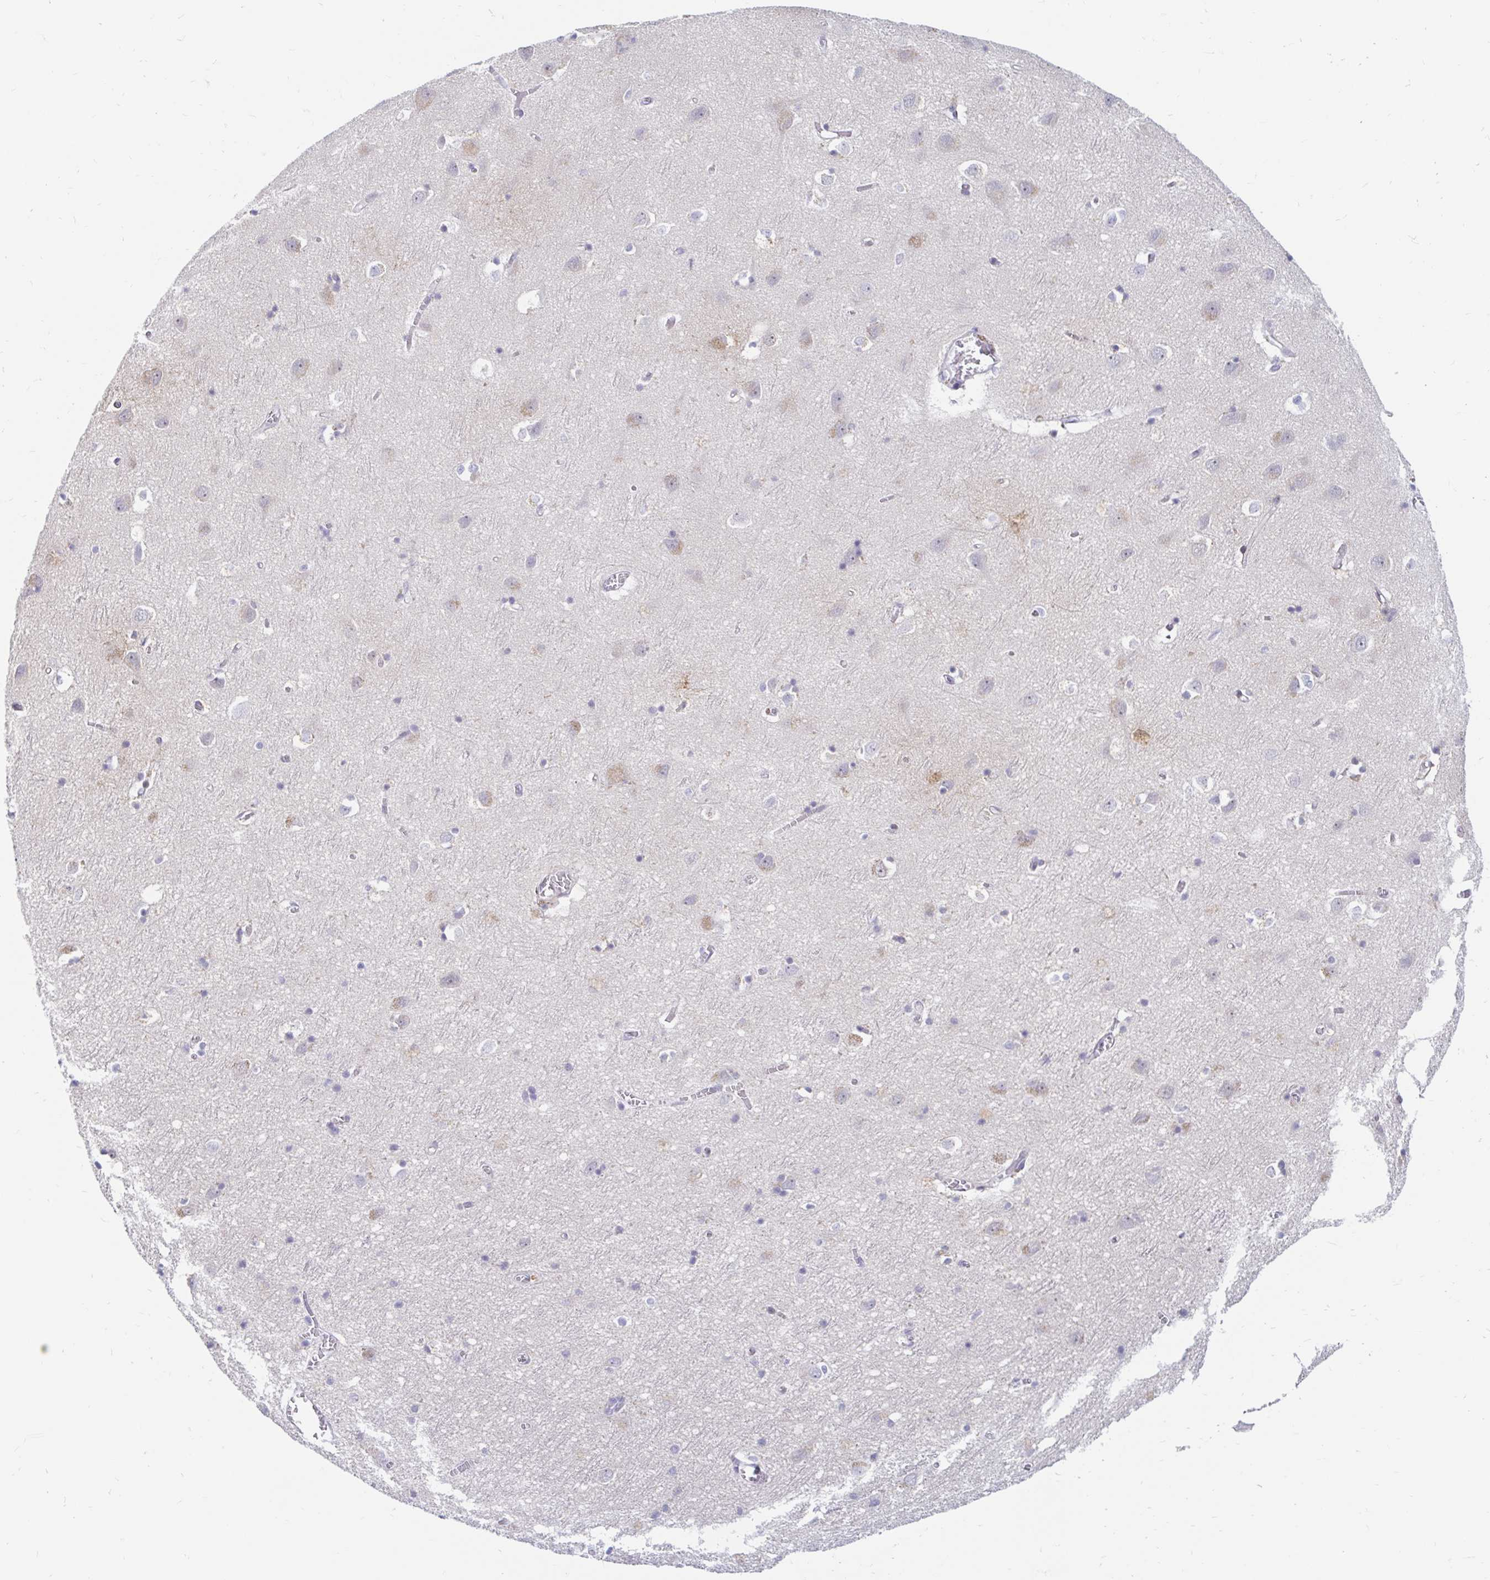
{"staining": {"intensity": "negative", "quantity": "none", "location": "none"}, "tissue": "cerebral cortex", "cell_type": "Endothelial cells", "image_type": "normal", "snomed": [{"axis": "morphology", "description": "Normal tissue, NOS"}, {"axis": "topography", "description": "Cerebral cortex"}], "caption": "Immunohistochemistry image of unremarkable cerebral cortex: cerebral cortex stained with DAB (3,3'-diaminobenzidine) reveals no significant protein expression in endothelial cells.", "gene": "PPP1R1B", "patient": {"sex": "male", "age": 70}}